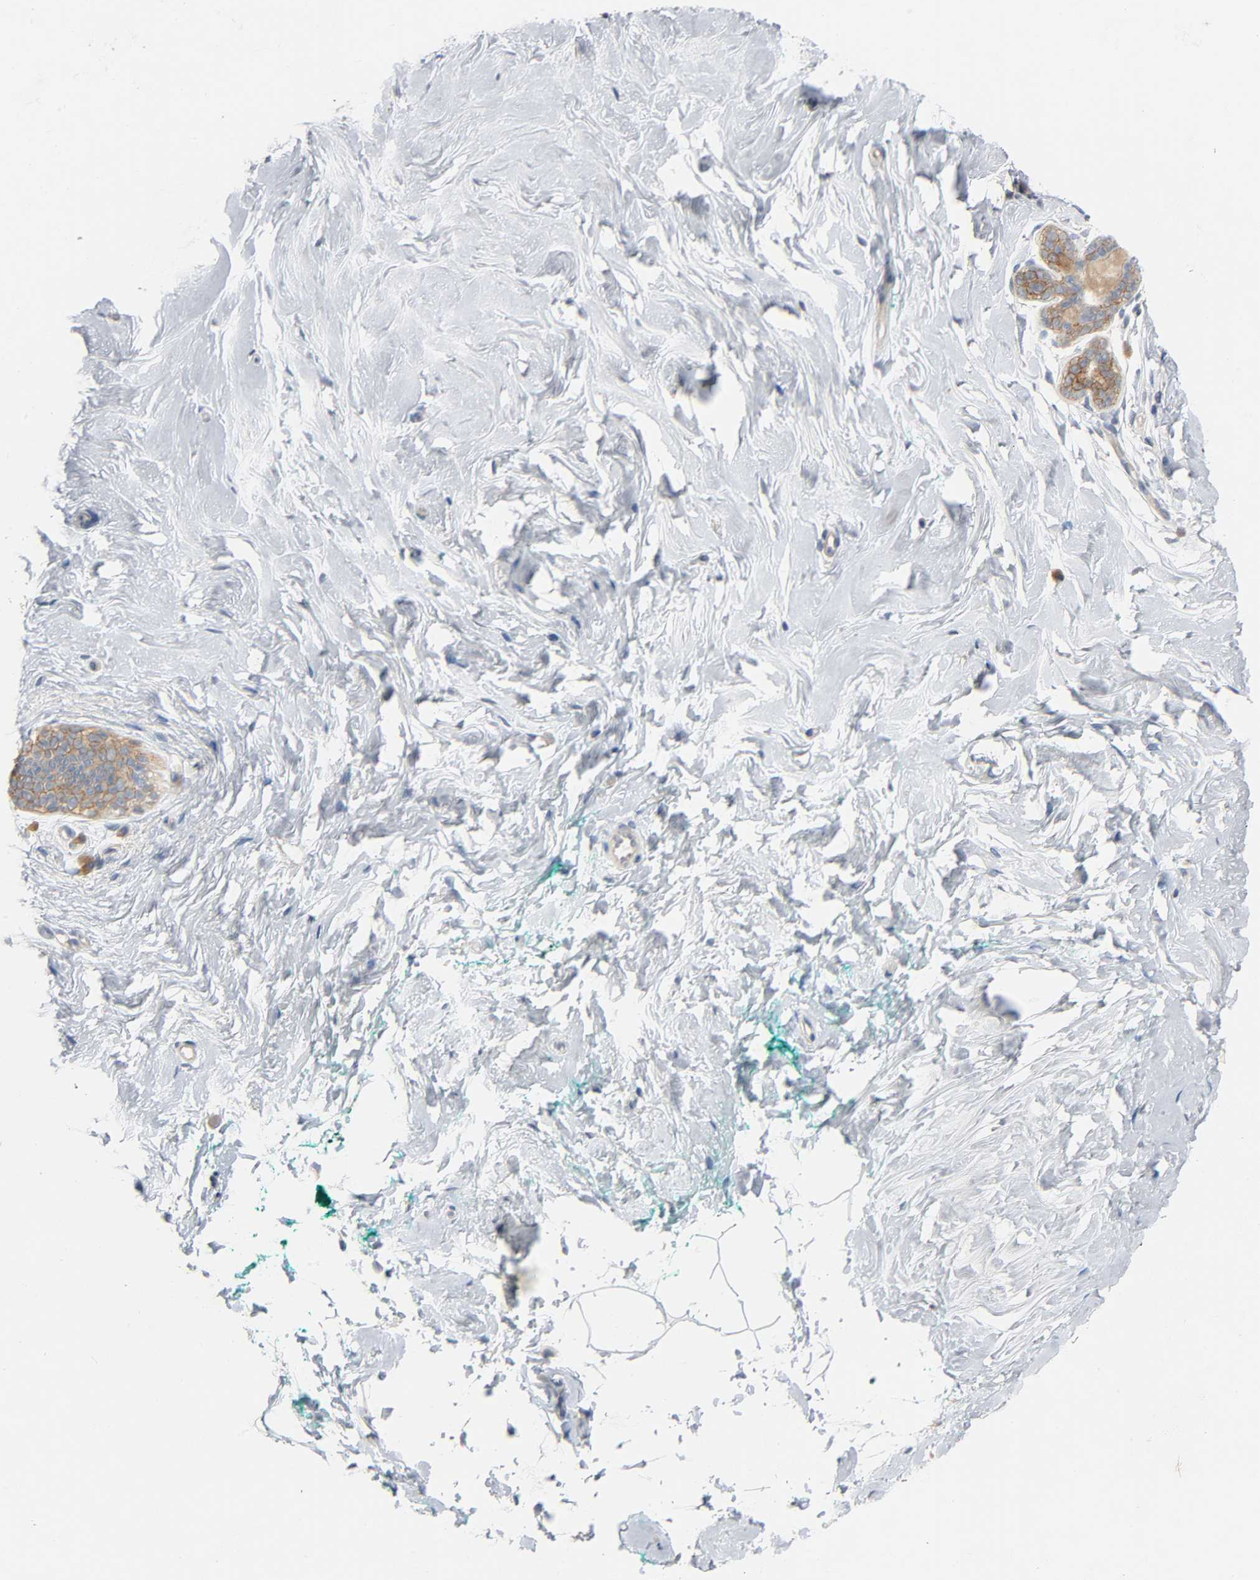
{"staining": {"intensity": "negative", "quantity": "none", "location": "none"}, "tissue": "breast", "cell_type": "Adipocytes", "image_type": "normal", "snomed": [{"axis": "morphology", "description": "Normal tissue, NOS"}, {"axis": "topography", "description": "Breast"}], "caption": "Immunohistochemistry (IHC) image of benign breast: human breast stained with DAB (3,3'-diaminobenzidine) reveals no significant protein expression in adipocytes. (Brightfield microscopy of DAB IHC at high magnification).", "gene": "ARPC1A", "patient": {"sex": "female", "age": 52}}